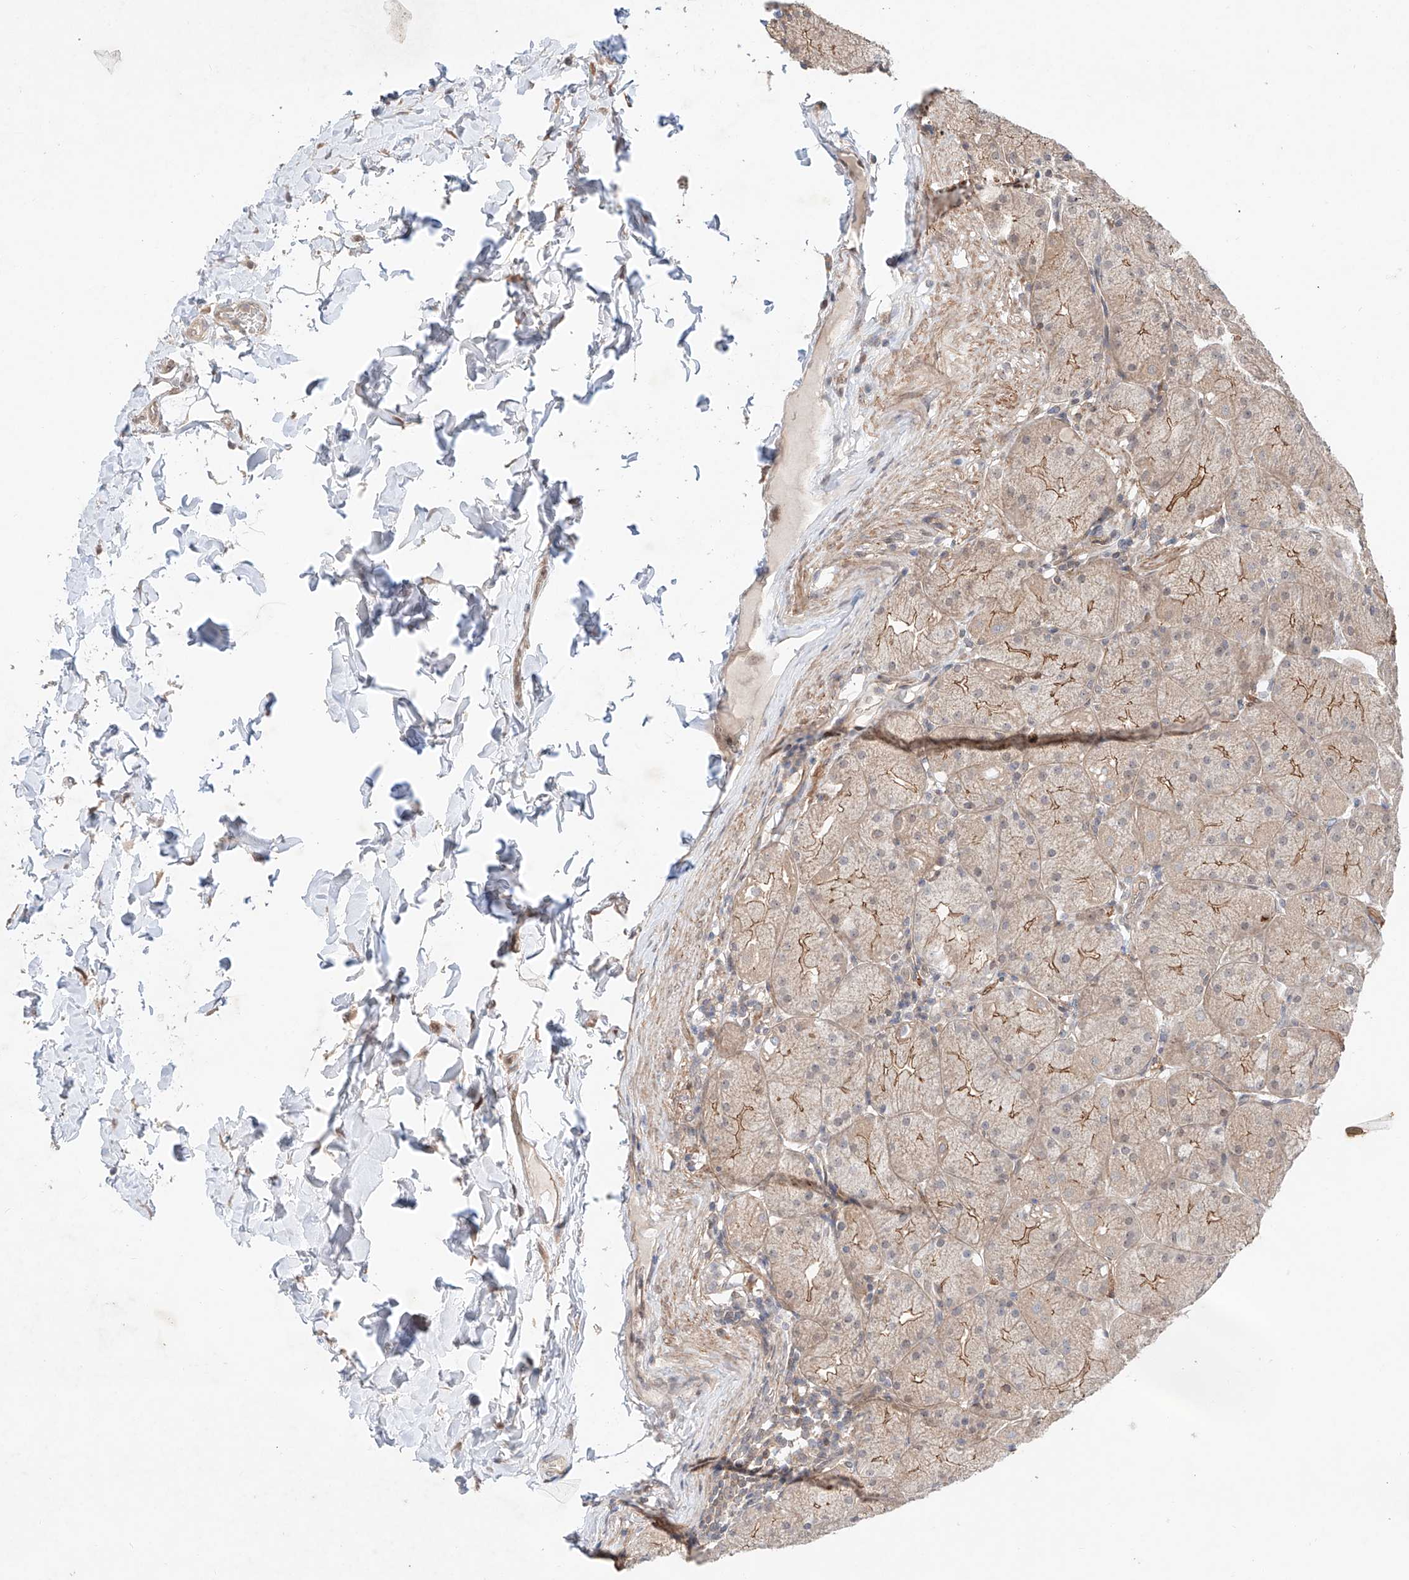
{"staining": {"intensity": "weak", "quantity": ">75%", "location": "cytoplasmic/membranous"}, "tissue": "stomach", "cell_type": "Glandular cells", "image_type": "normal", "snomed": [{"axis": "morphology", "description": "Normal tissue, NOS"}, {"axis": "topography", "description": "Stomach, upper"}], "caption": "Protein staining by IHC shows weak cytoplasmic/membranous staining in about >75% of glandular cells in benign stomach. (DAB IHC, brown staining for protein, blue staining for nuclei).", "gene": "TSR2", "patient": {"sex": "female", "age": 56}}